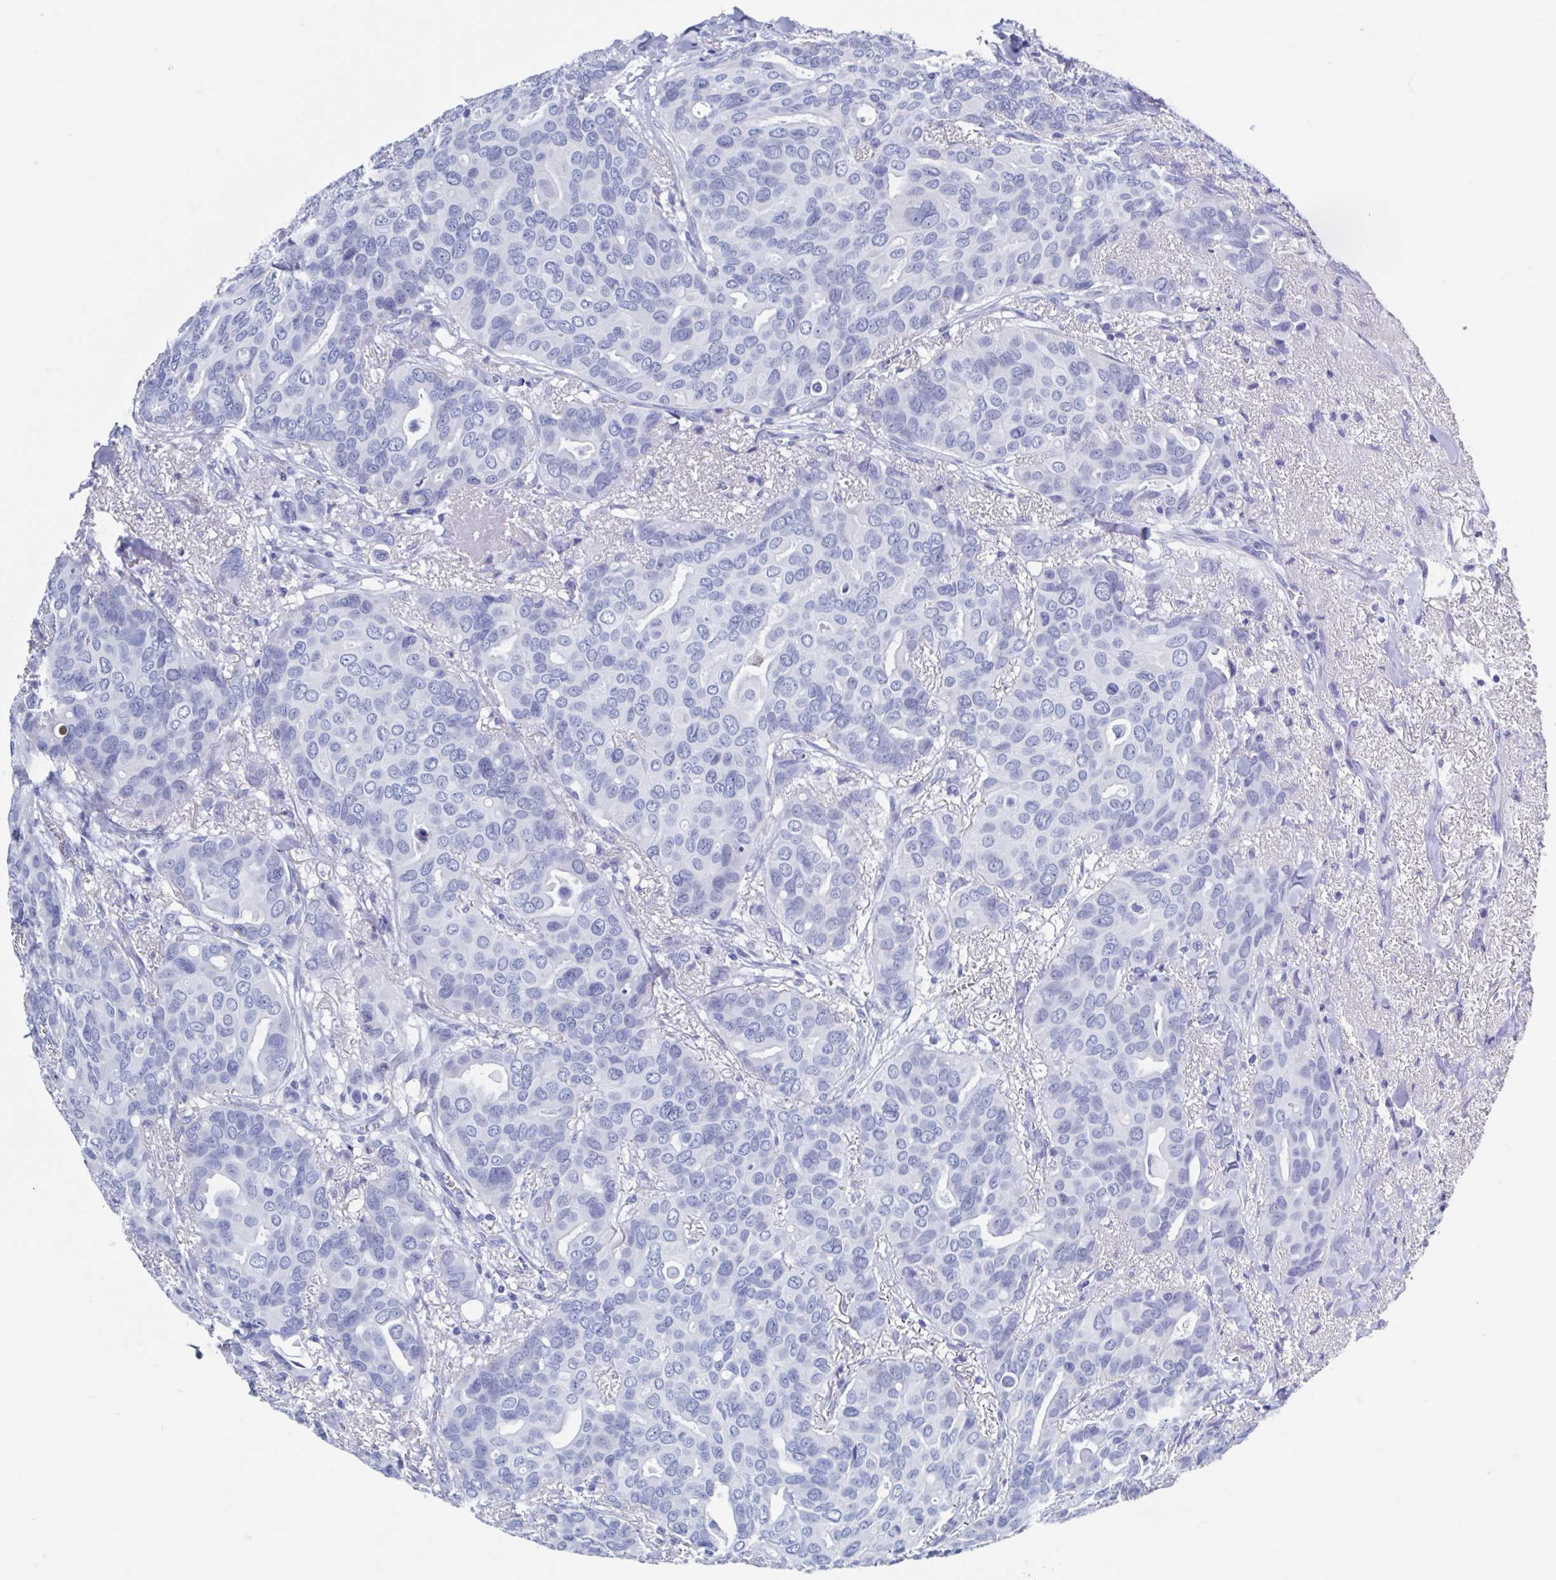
{"staining": {"intensity": "negative", "quantity": "none", "location": "none"}, "tissue": "breast cancer", "cell_type": "Tumor cells", "image_type": "cancer", "snomed": [{"axis": "morphology", "description": "Duct carcinoma"}, {"axis": "topography", "description": "Breast"}], "caption": "Breast intraductal carcinoma was stained to show a protein in brown. There is no significant expression in tumor cells.", "gene": "C10orf53", "patient": {"sex": "female", "age": 54}}